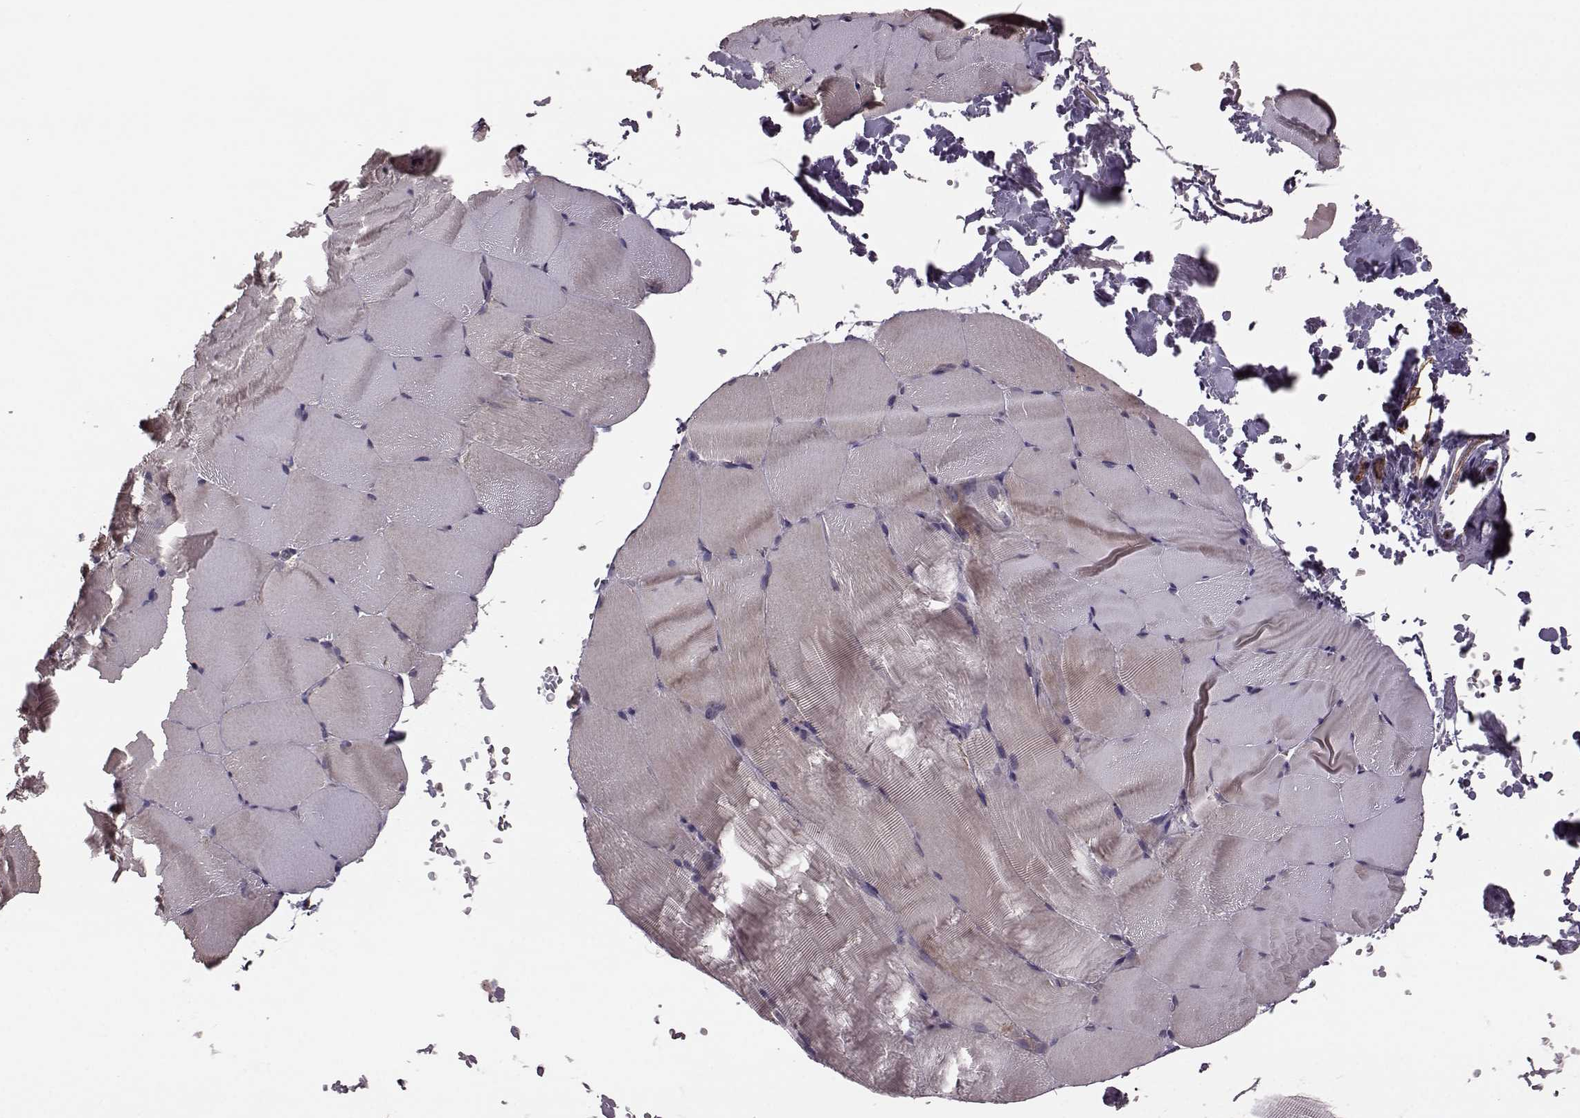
{"staining": {"intensity": "negative", "quantity": "none", "location": "none"}, "tissue": "skeletal muscle", "cell_type": "Myocytes", "image_type": "normal", "snomed": [{"axis": "morphology", "description": "Normal tissue, NOS"}, {"axis": "topography", "description": "Skeletal muscle"}], "caption": "The image demonstrates no staining of myocytes in benign skeletal muscle. (Stains: DAB immunohistochemistry (IHC) with hematoxylin counter stain, Microscopy: brightfield microscopy at high magnification).", "gene": "NTF3", "patient": {"sex": "female", "age": 37}}